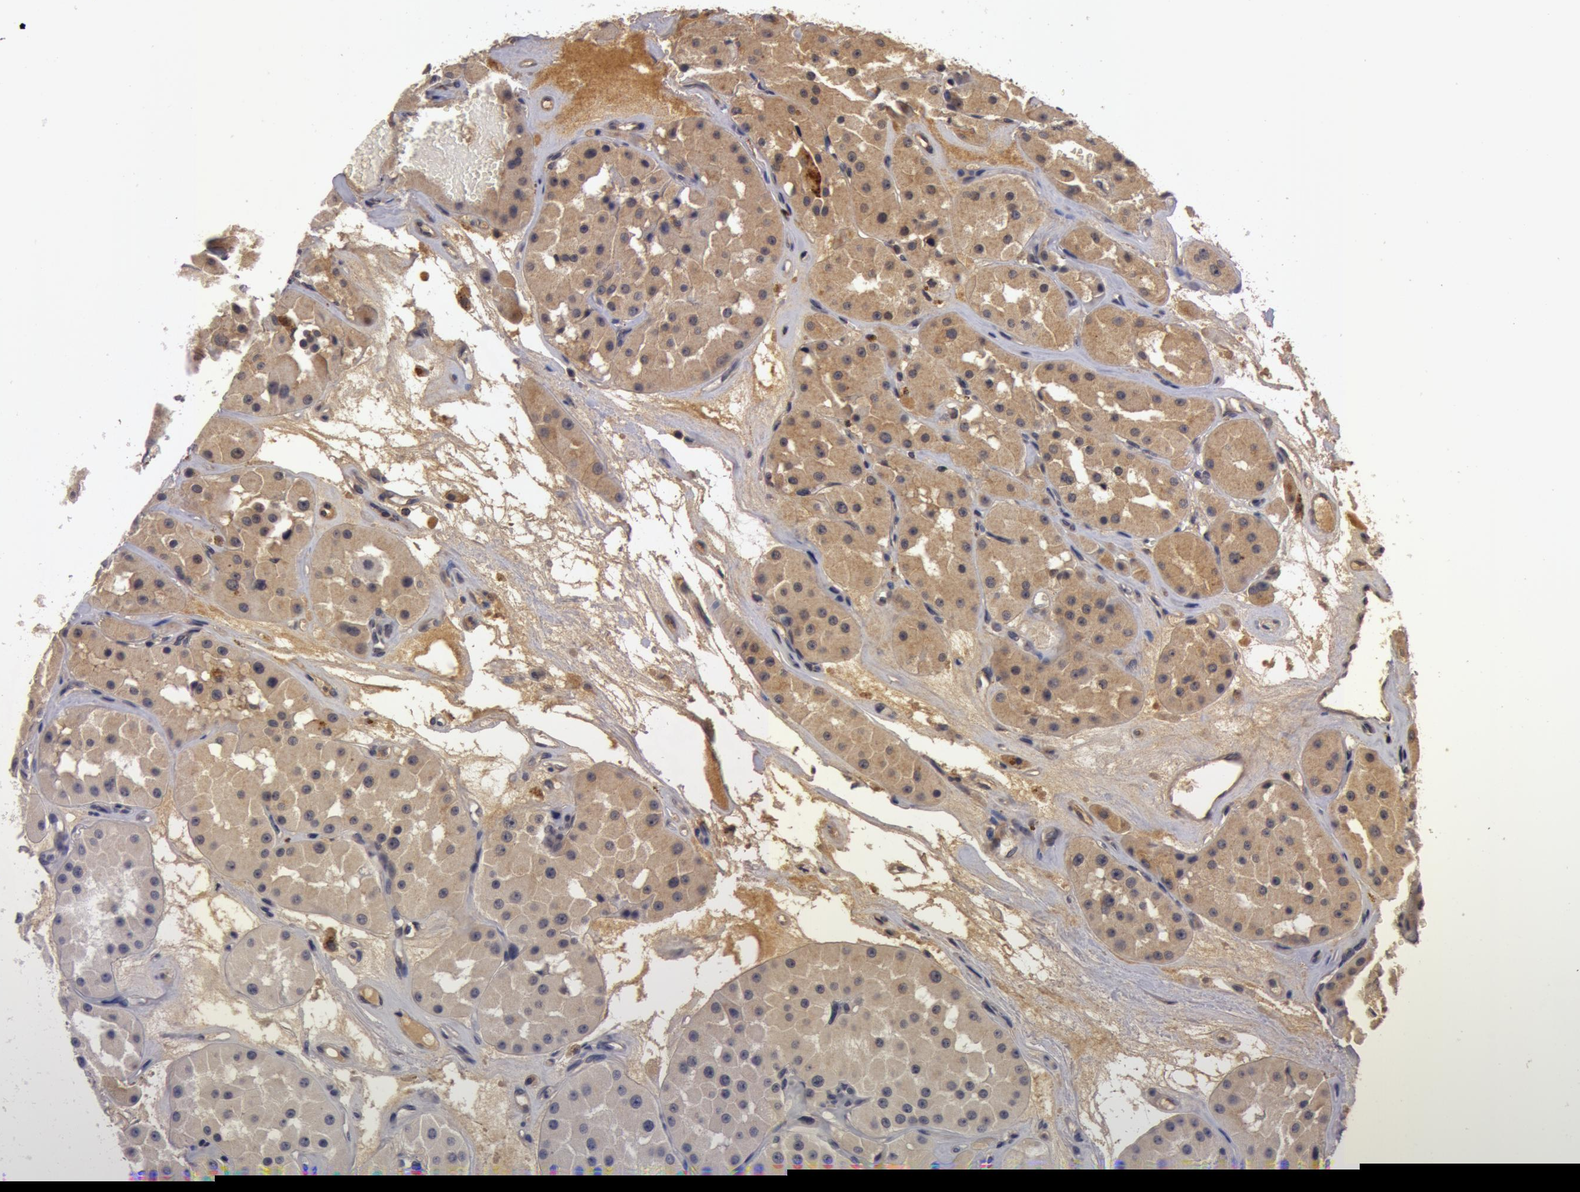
{"staining": {"intensity": "moderate", "quantity": ">75%", "location": "cytoplasmic/membranous"}, "tissue": "renal cancer", "cell_type": "Tumor cells", "image_type": "cancer", "snomed": [{"axis": "morphology", "description": "Adenocarcinoma, uncertain malignant potential"}, {"axis": "topography", "description": "Kidney"}], "caption": "Immunohistochemistry micrograph of renal cancer (adenocarcinoma,  uncertain malignant potential) stained for a protein (brown), which demonstrates medium levels of moderate cytoplasmic/membranous staining in about >75% of tumor cells.", "gene": "BCHE", "patient": {"sex": "male", "age": 63}}